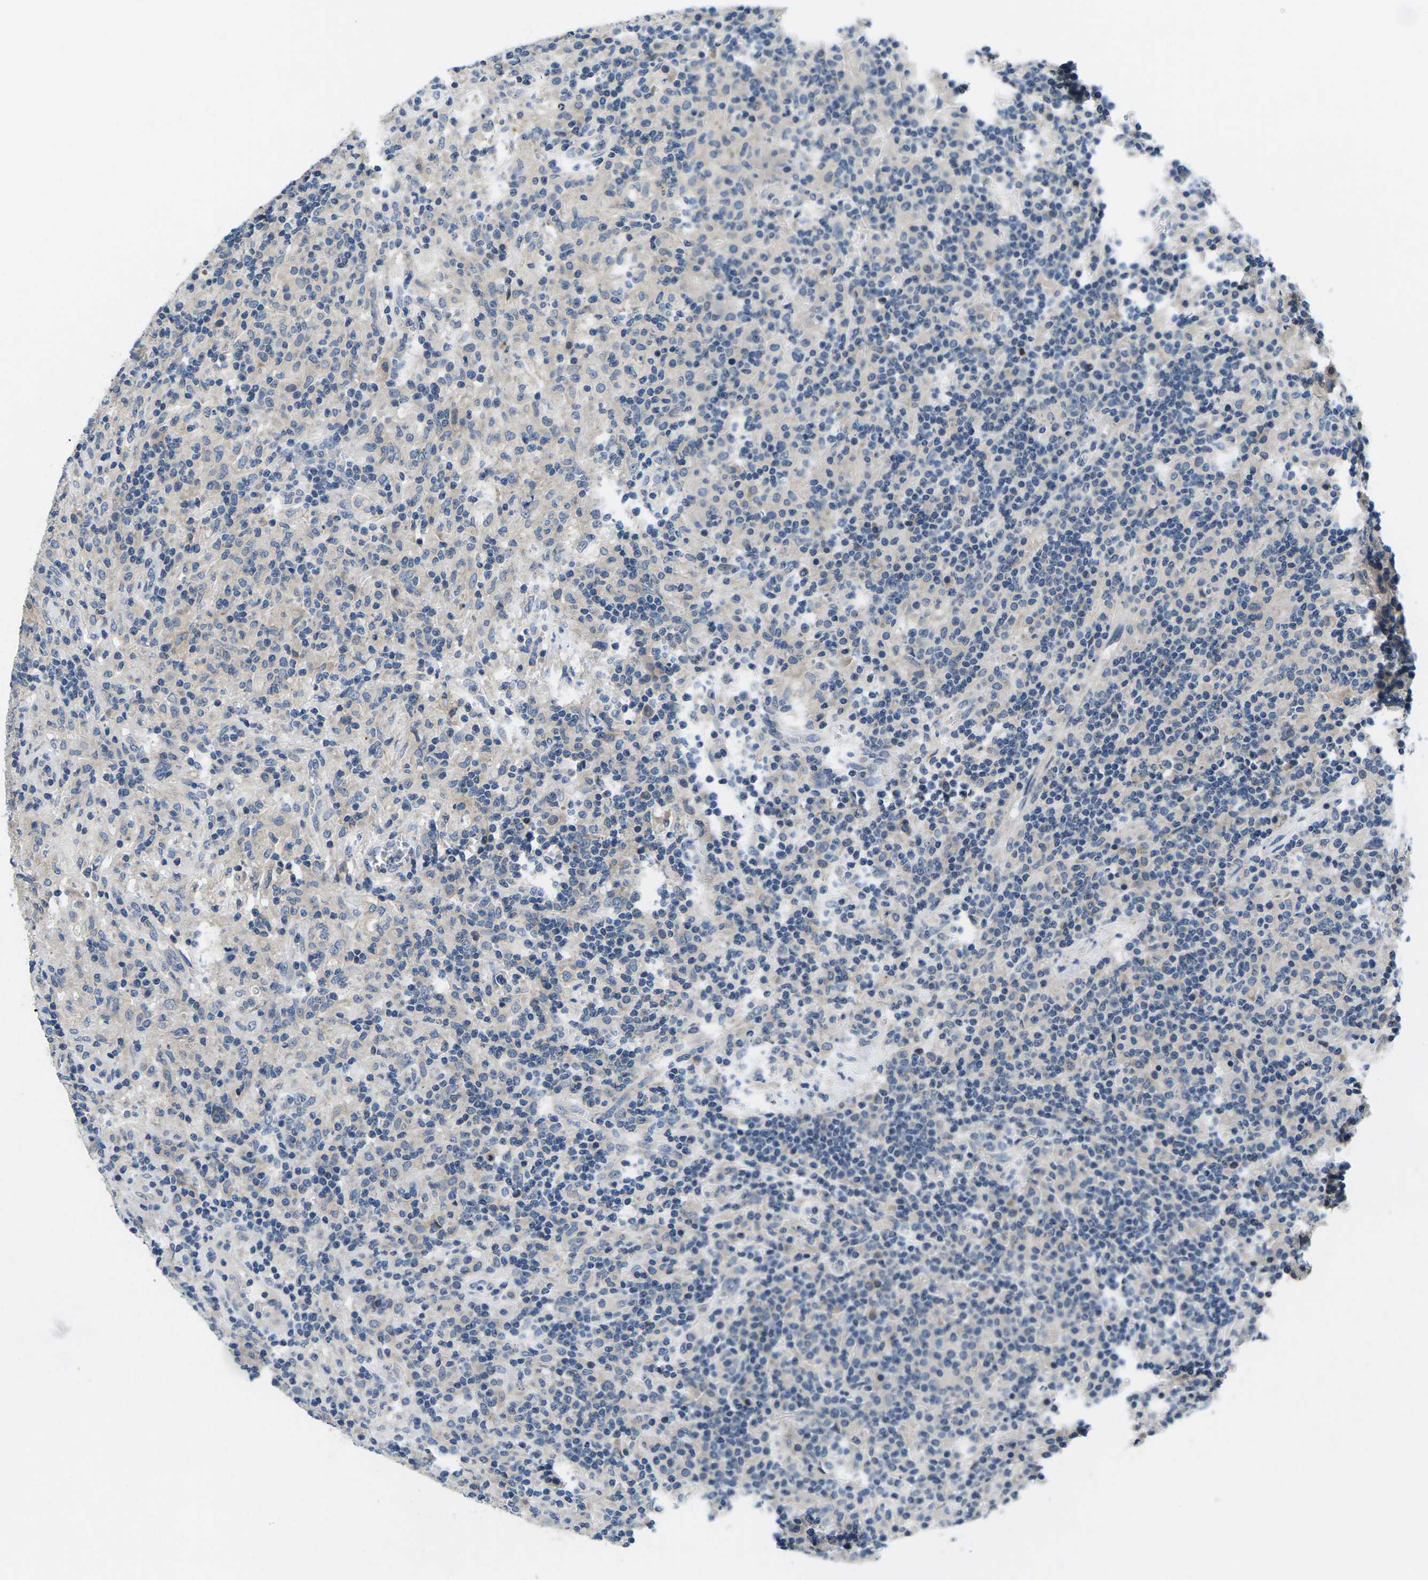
{"staining": {"intensity": "negative", "quantity": "none", "location": "none"}, "tissue": "lymphoma", "cell_type": "Tumor cells", "image_type": "cancer", "snomed": [{"axis": "morphology", "description": "Hodgkin's disease, NOS"}, {"axis": "topography", "description": "Lymph node"}], "caption": "A high-resolution photomicrograph shows IHC staining of Hodgkin's disease, which demonstrates no significant expression in tumor cells. Brightfield microscopy of immunohistochemistry stained with DAB (brown) and hematoxylin (blue), captured at high magnification.", "gene": "ERGIC3", "patient": {"sex": "male", "age": 70}}